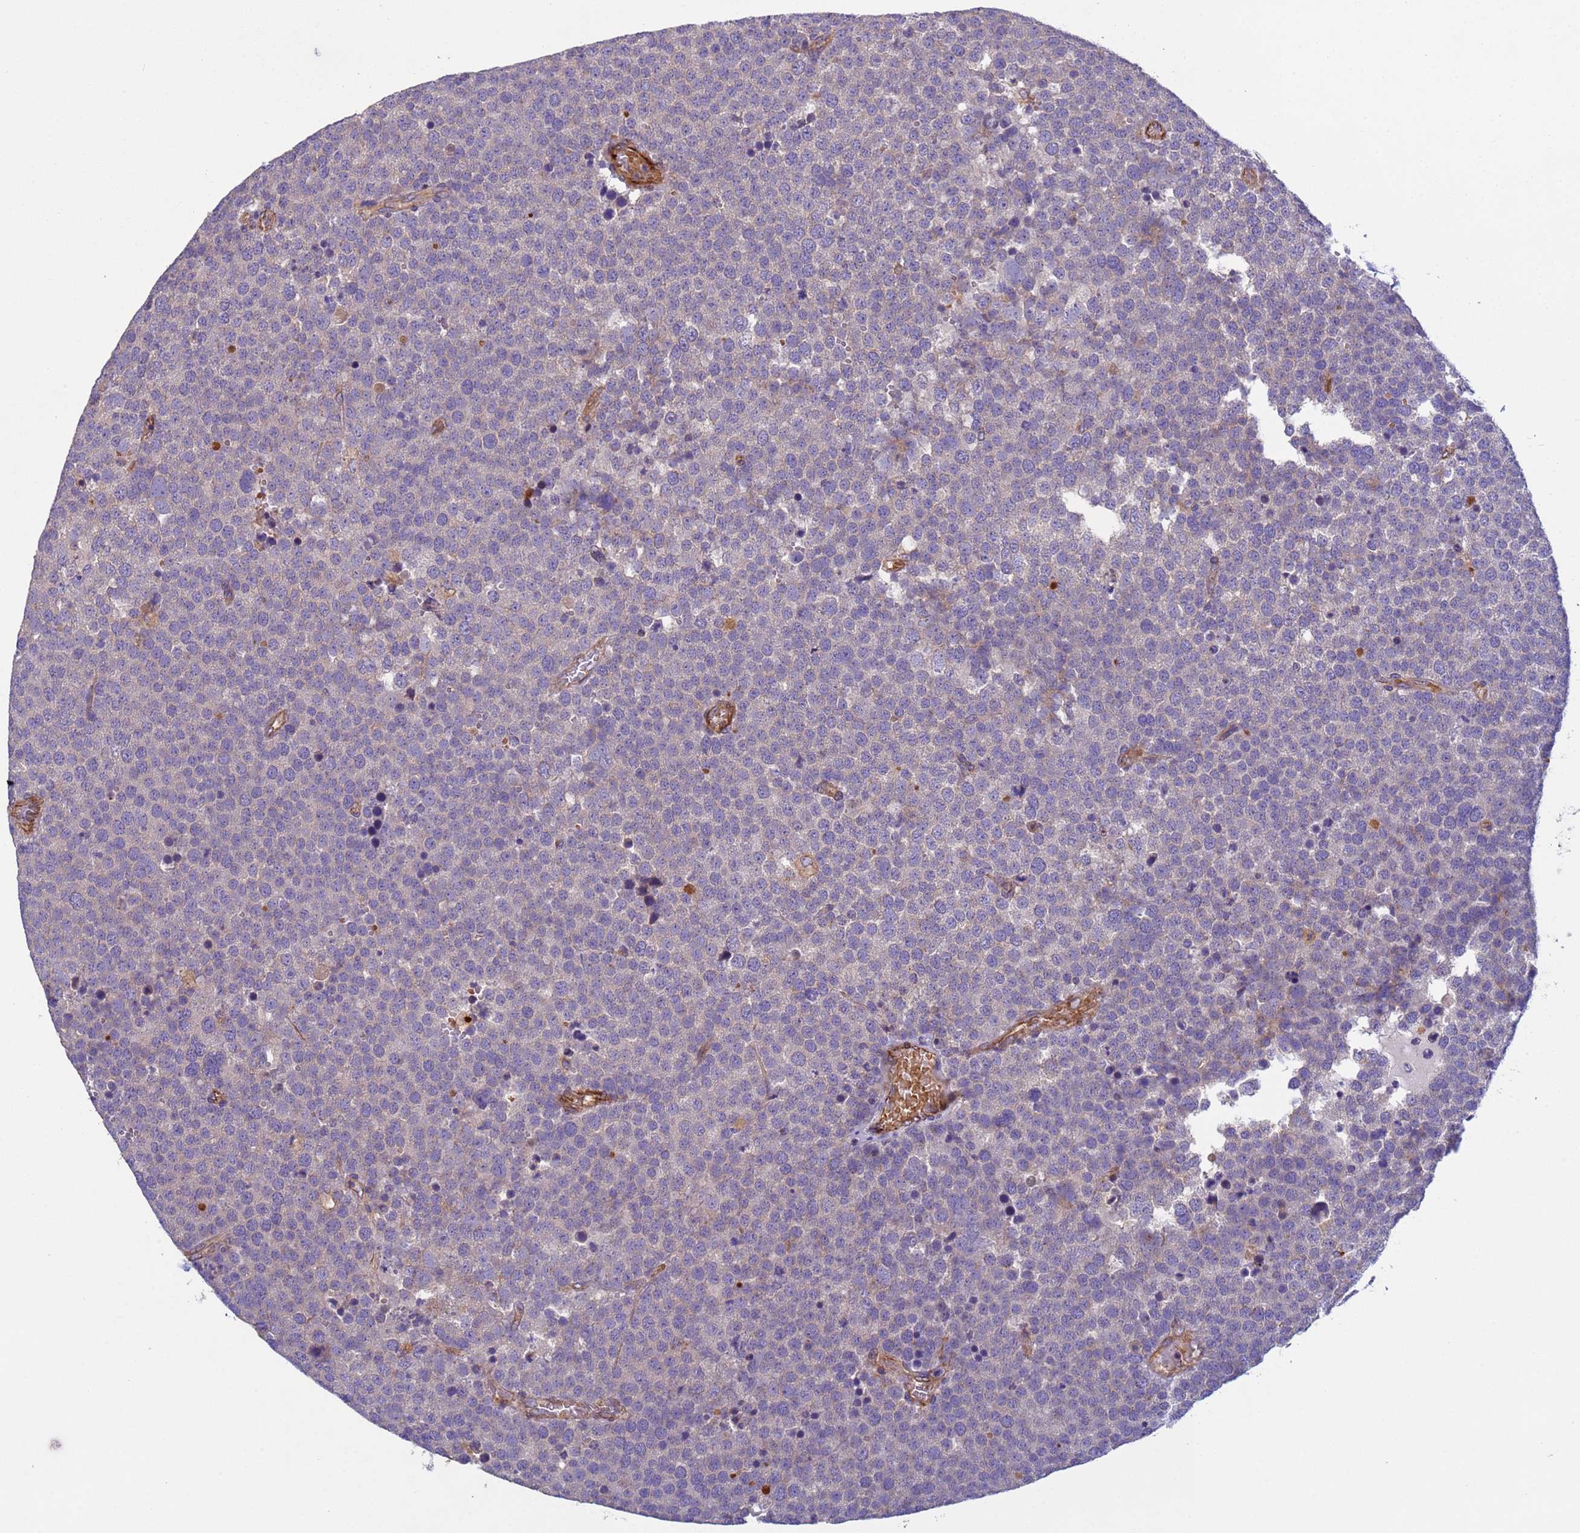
{"staining": {"intensity": "weak", "quantity": "<25%", "location": "cytoplasmic/membranous"}, "tissue": "testis cancer", "cell_type": "Tumor cells", "image_type": "cancer", "snomed": [{"axis": "morphology", "description": "Seminoma, NOS"}, {"axis": "topography", "description": "Testis"}], "caption": "An immunohistochemistry (IHC) histopathology image of seminoma (testis) is shown. There is no staining in tumor cells of seminoma (testis).", "gene": "RAB10", "patient": {"sex": "male", "age": 71}}